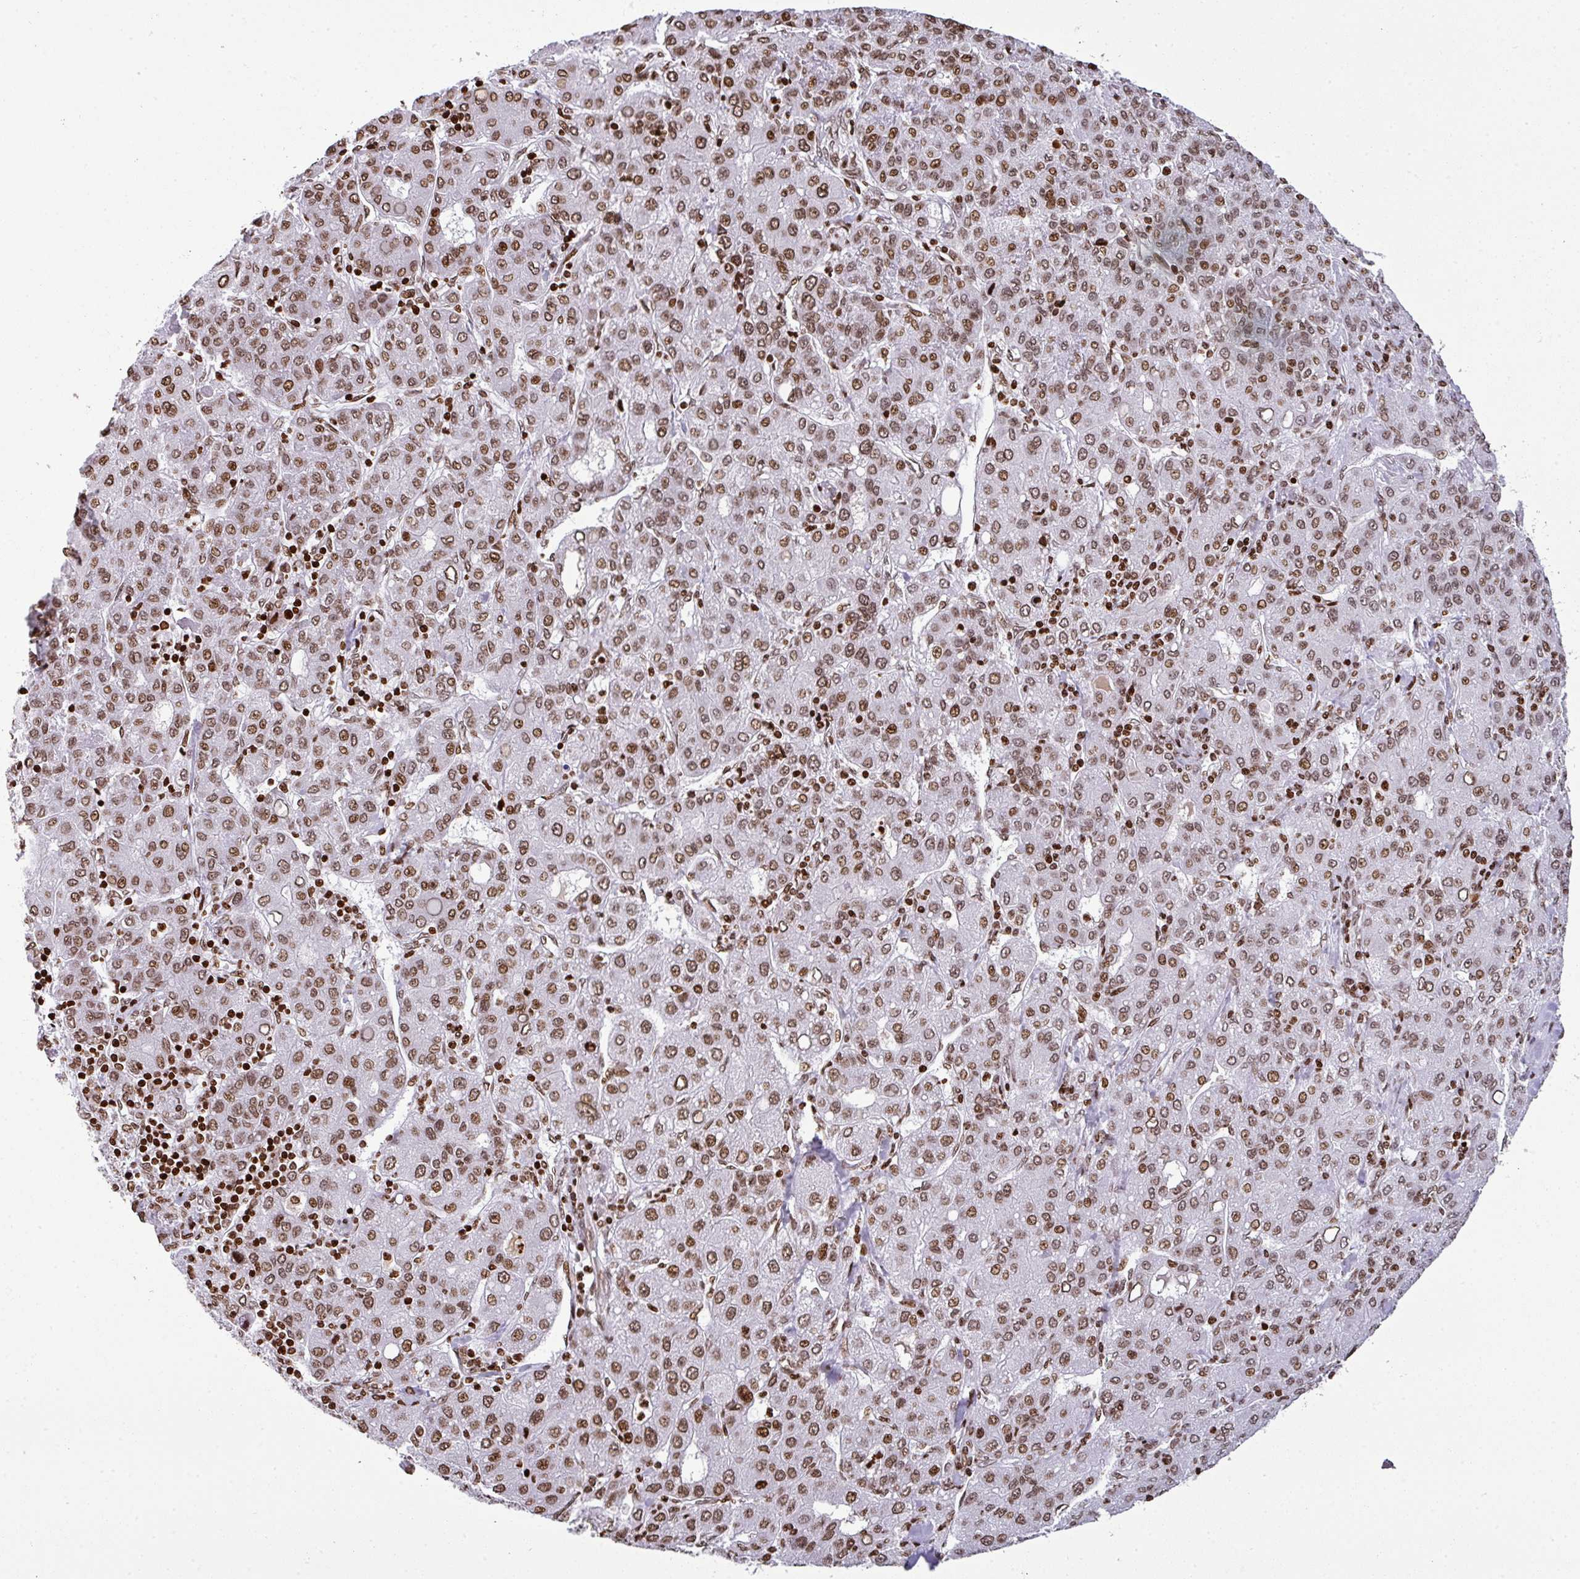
{"staining": {"intensity": "moderate", "quantity": ">75%", "location": "nuclear"}, "tissue": "liver cancer", "cell_type": "Tumor cells", "image_type": "cancer", "snomed": [{"axis": "morphology", "description": "Carcinoma, Hepatocellular, NOS"}, {"axis": "topography", "description": "Liver"}], "caption": "Immunohistochemistry (DAB (3,3'-diaminobenzidine)) staining of liver cancer (hepatocellular carcinoma) reveals moderate nuclear protein positivity in about >75% of tumor cells.", "gene": "RASL11A", "patient": {"sex": "male", "age": 65}}